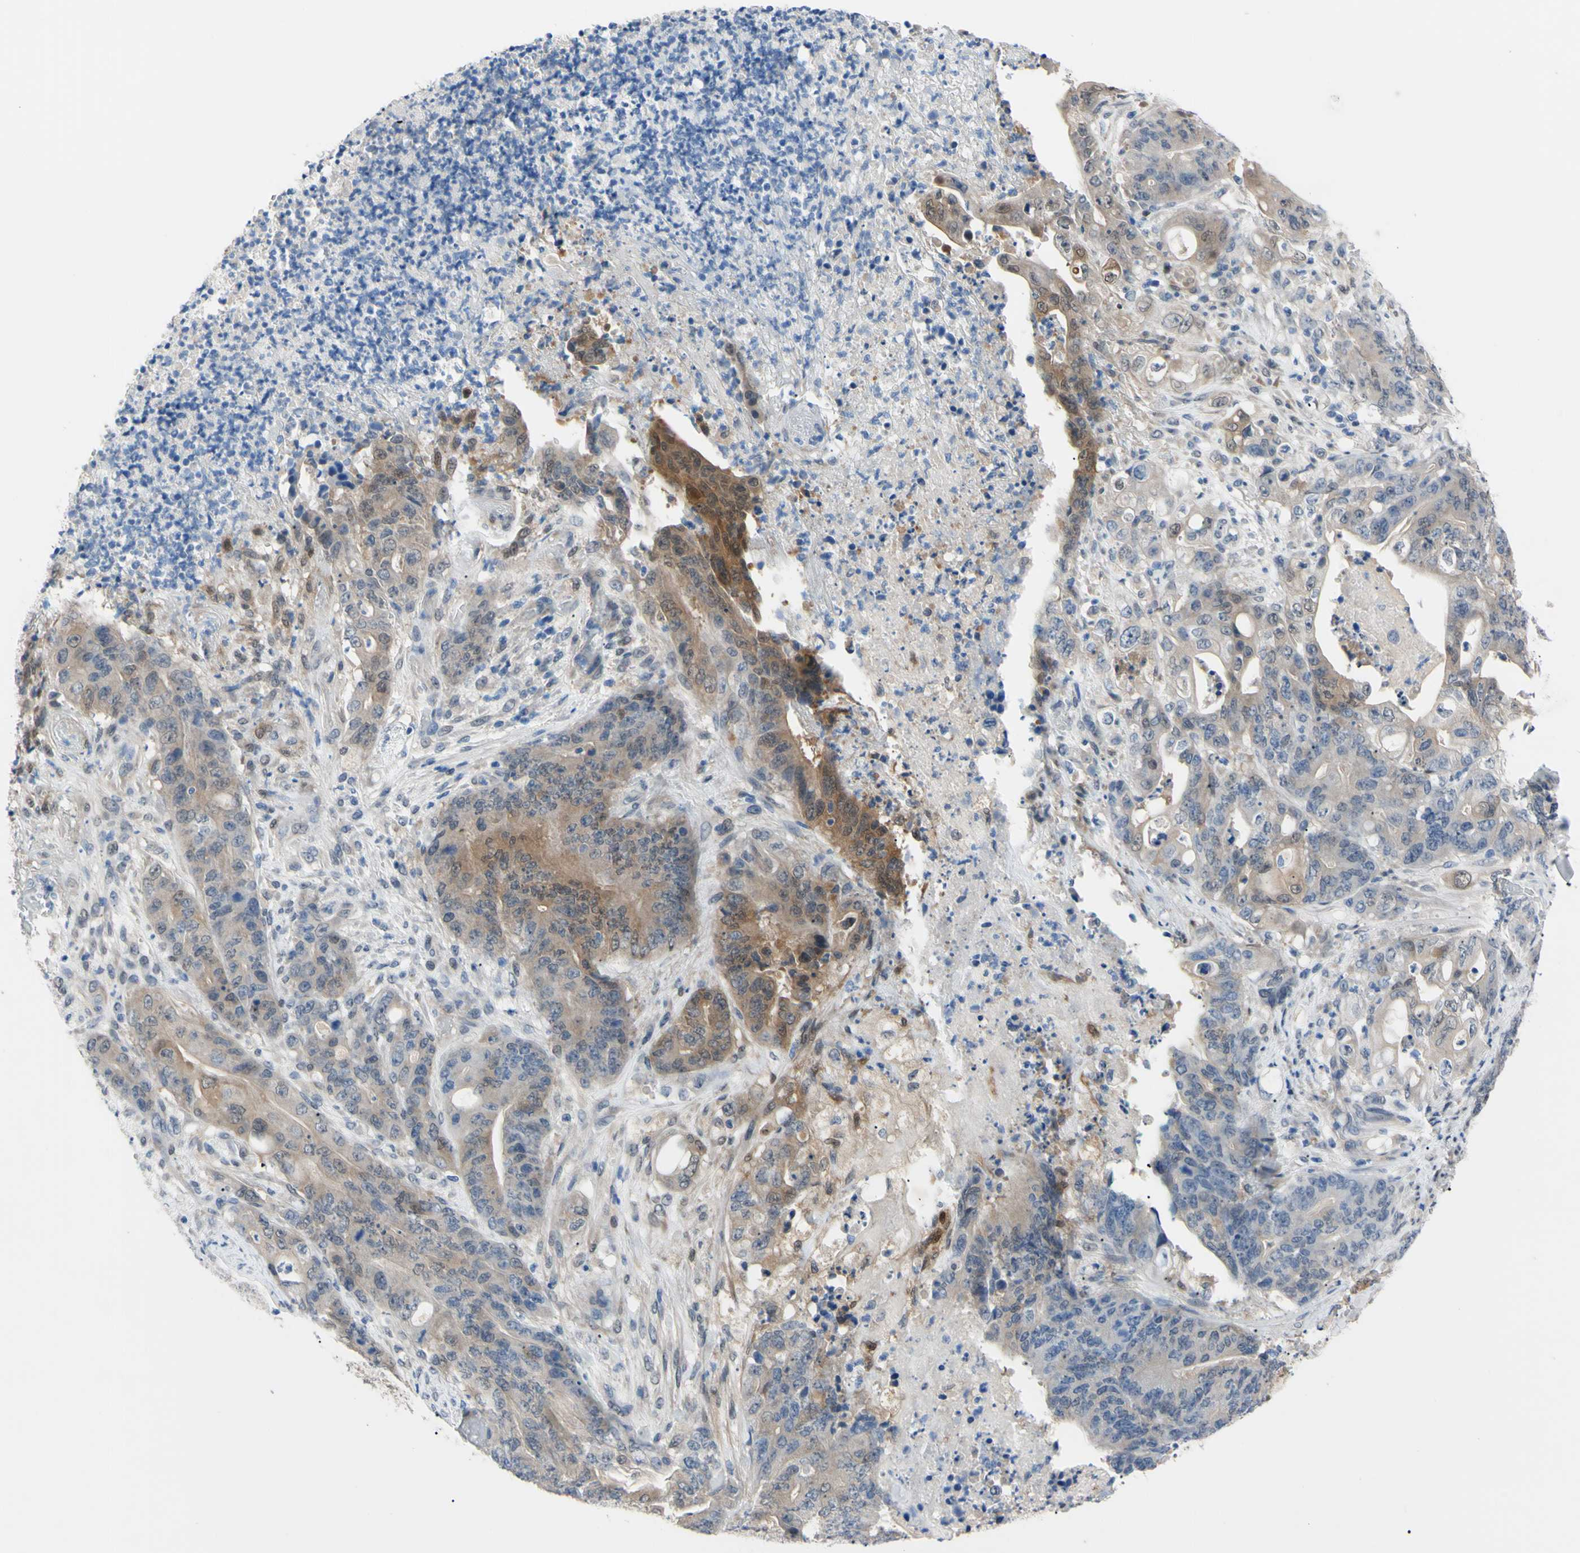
{"staining": {"intensity": "moderate", "quantity": "25%-75%", "location": "cytoplasmic/membranous,nuclear"}, "tissue": "stomach cancer", "cell_type": "Tumor cells", "image_type": "cancer", "snomed": [{"axis": "morphology", "description": "Adenocarcinoma, NOS"}, {"axis": "topography", "description": "Stomach"}], "caption": "The image displays immunohistochemical staining of stomach cancer. There is moderate cytoplasmic/membranous and nuclear positivity is seen in approximately 25%-75% of tumor cells. The protein of interest is shown in brown color, while the nuclei are stained blue.", "gene": "NOL3", "patient": {"sex": "female", "age": 73}}